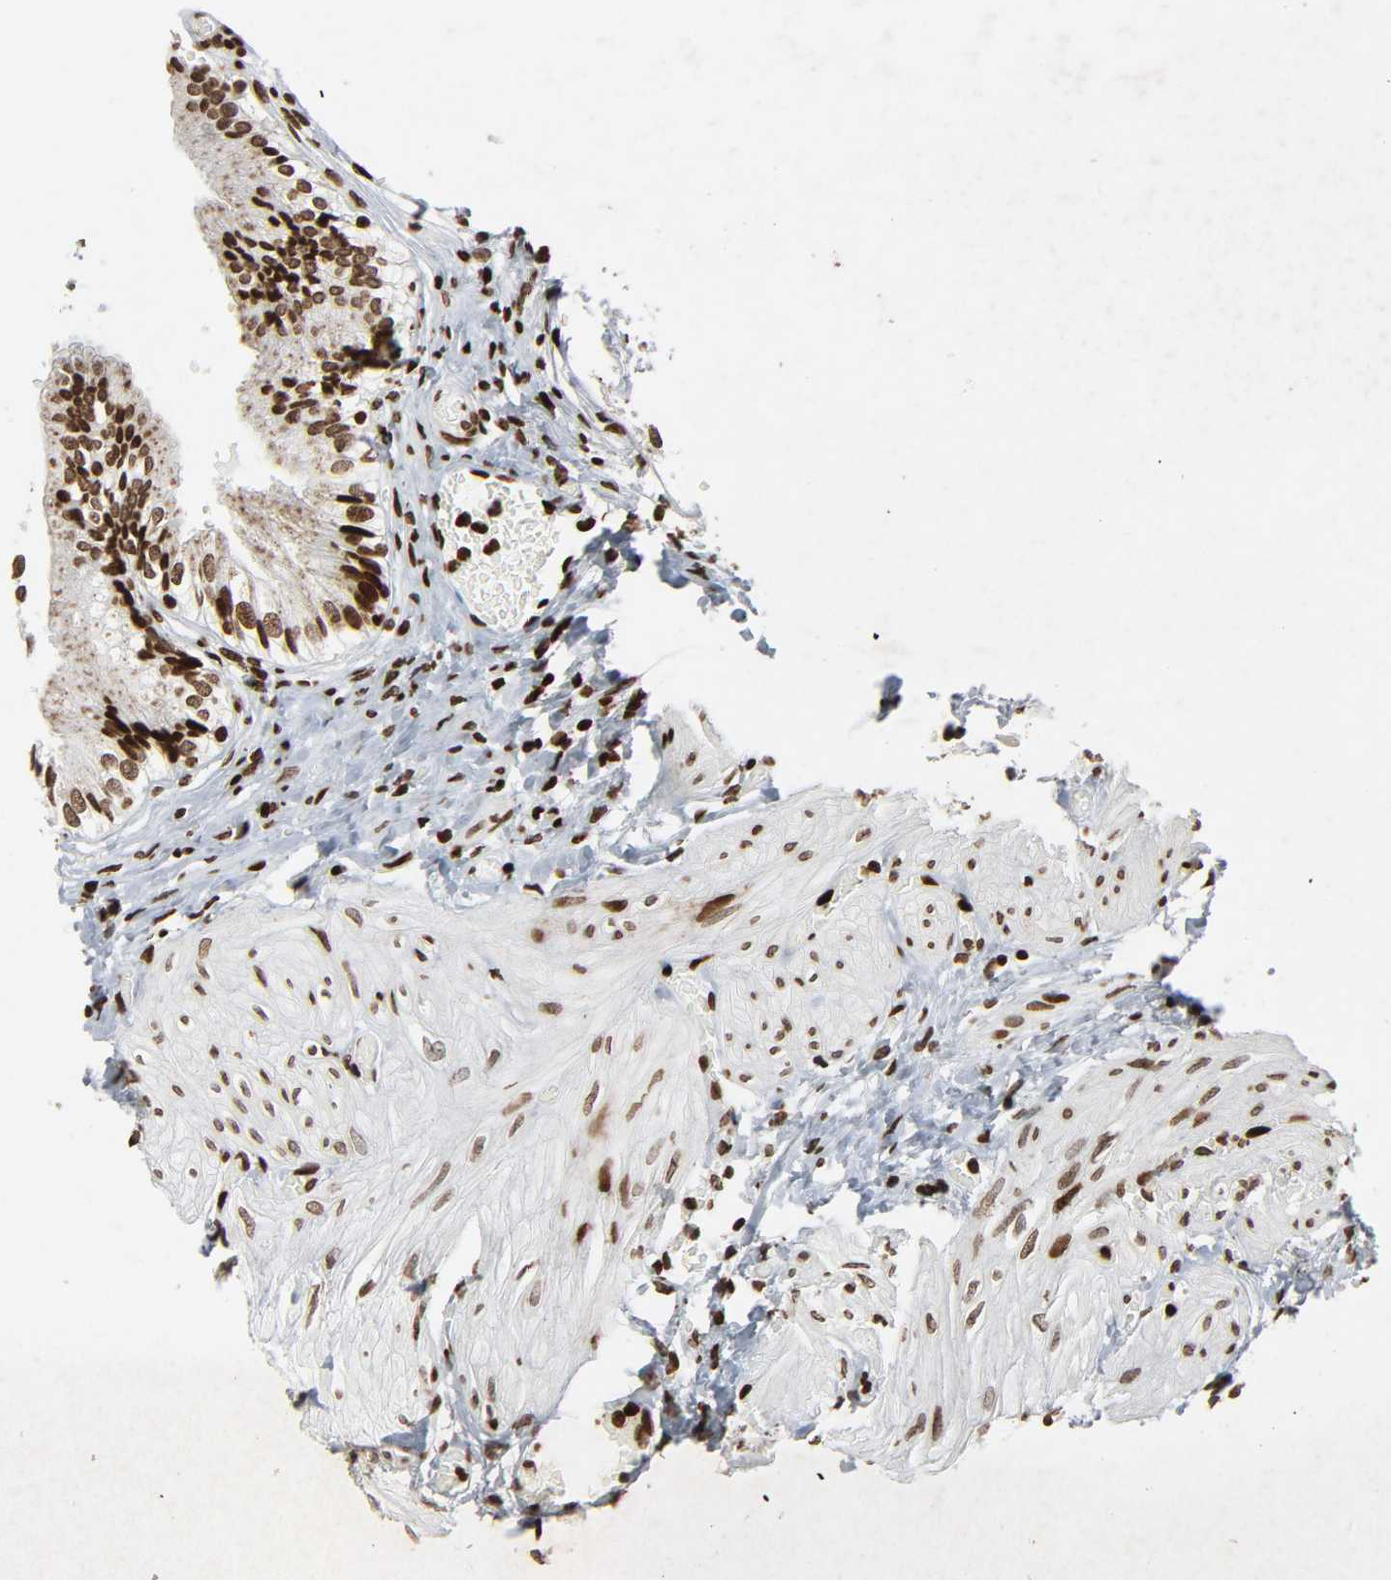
{"staining": {"intensity": "moderate", "quantity": ">75%", "location": "nuclear"}, "tissue": "gallbladder", "cell_type": "Glandular cells", "image_type": "normal", "snomed": [{"axis": "morphology", "description": "Normal tissue, NOS"}, {"axis": "topography", "description": "Gallbladder"}], "caption": "This photomicrograph demonstrates immunohistochemistry (IHC) staining of benign human gallbladder, with medium moderate nuclear staining in about >75% of glandular cells.", "gene": "RXRA", "patient": {"sex": "male", "age": 65}}